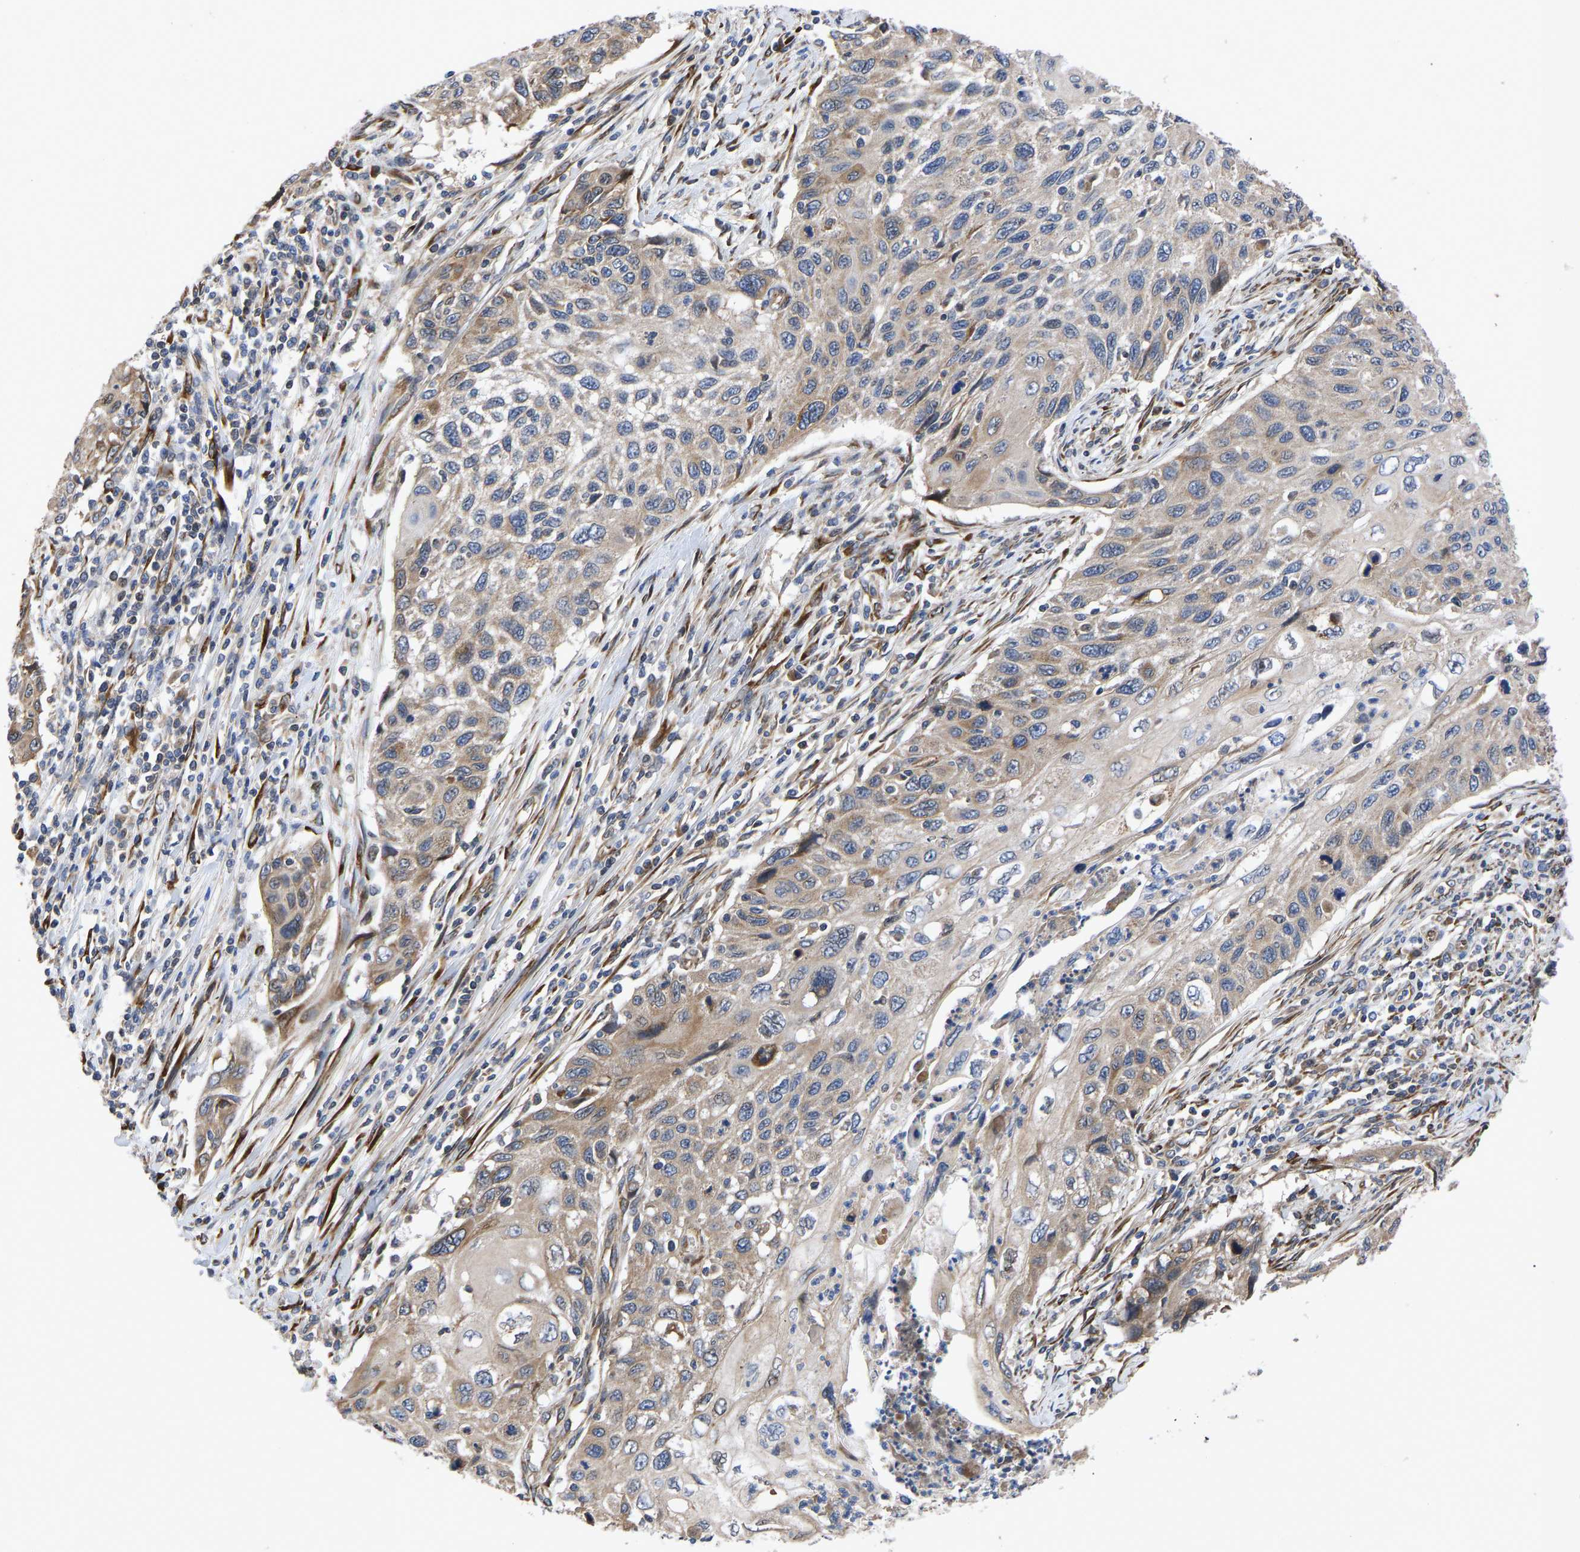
{"staining": {"intensity": "moderate", "quantity": "<25%", "location": "cytoplasmic/membranous"}, "tissue": "cervical cancer", "cell_type": "Tumor cells", "image_type": "cancer", "snomed": [{"axis": "morphology", "description": "Squamous cell carcinoma, NOS"}, {"axis": "topography", "description": "Cervix"}], "caption": "The histopathology image demonstrates a brown stain indicating the presence of a protein in the cytoplasmic/membranous of tumor cells in cervical cancer (squamous cell carcinoma).", "gene": "FRRS1", "patient": {"sex": "female", "age": 70}}